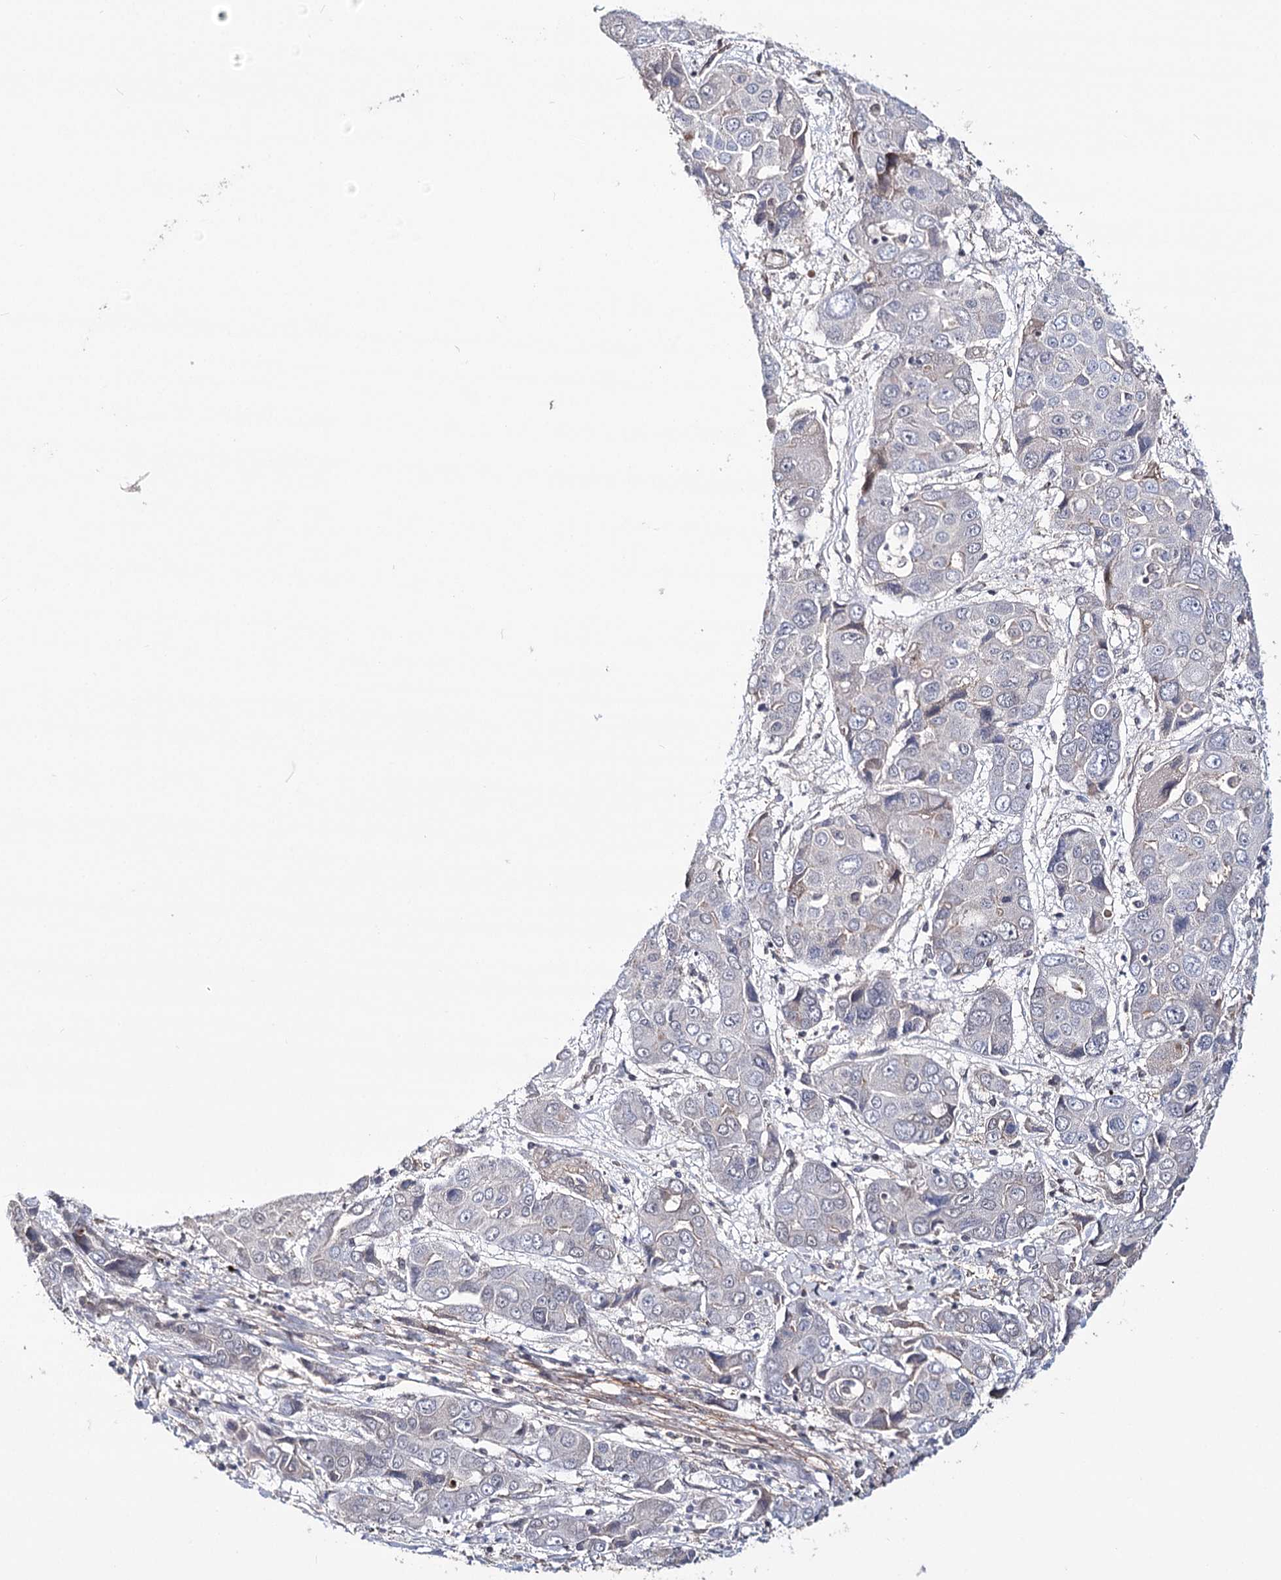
{"staining": {"intensity": "negative", "quantity": "none", "location": "none"}, "tissue": "liver cancer", "cell_type": "Tumor cells", "image_type": "cancer", "snomed": [{"axis": "morphology", "description": "Cholangiocarcinoma"}, {"axis": "topography", "description": "Liver"}], "caption": "A micrograph of liver cholangiocarcinoma stained for a protein exhibits no brown staining in tumor cells. (Stains: DAB IHC with hematoxylin counter stain, Microscopy: brightfield microscopy at high magnification).", "gene": "TMEM218", "patient": {"sex": "male", "age": 67}}